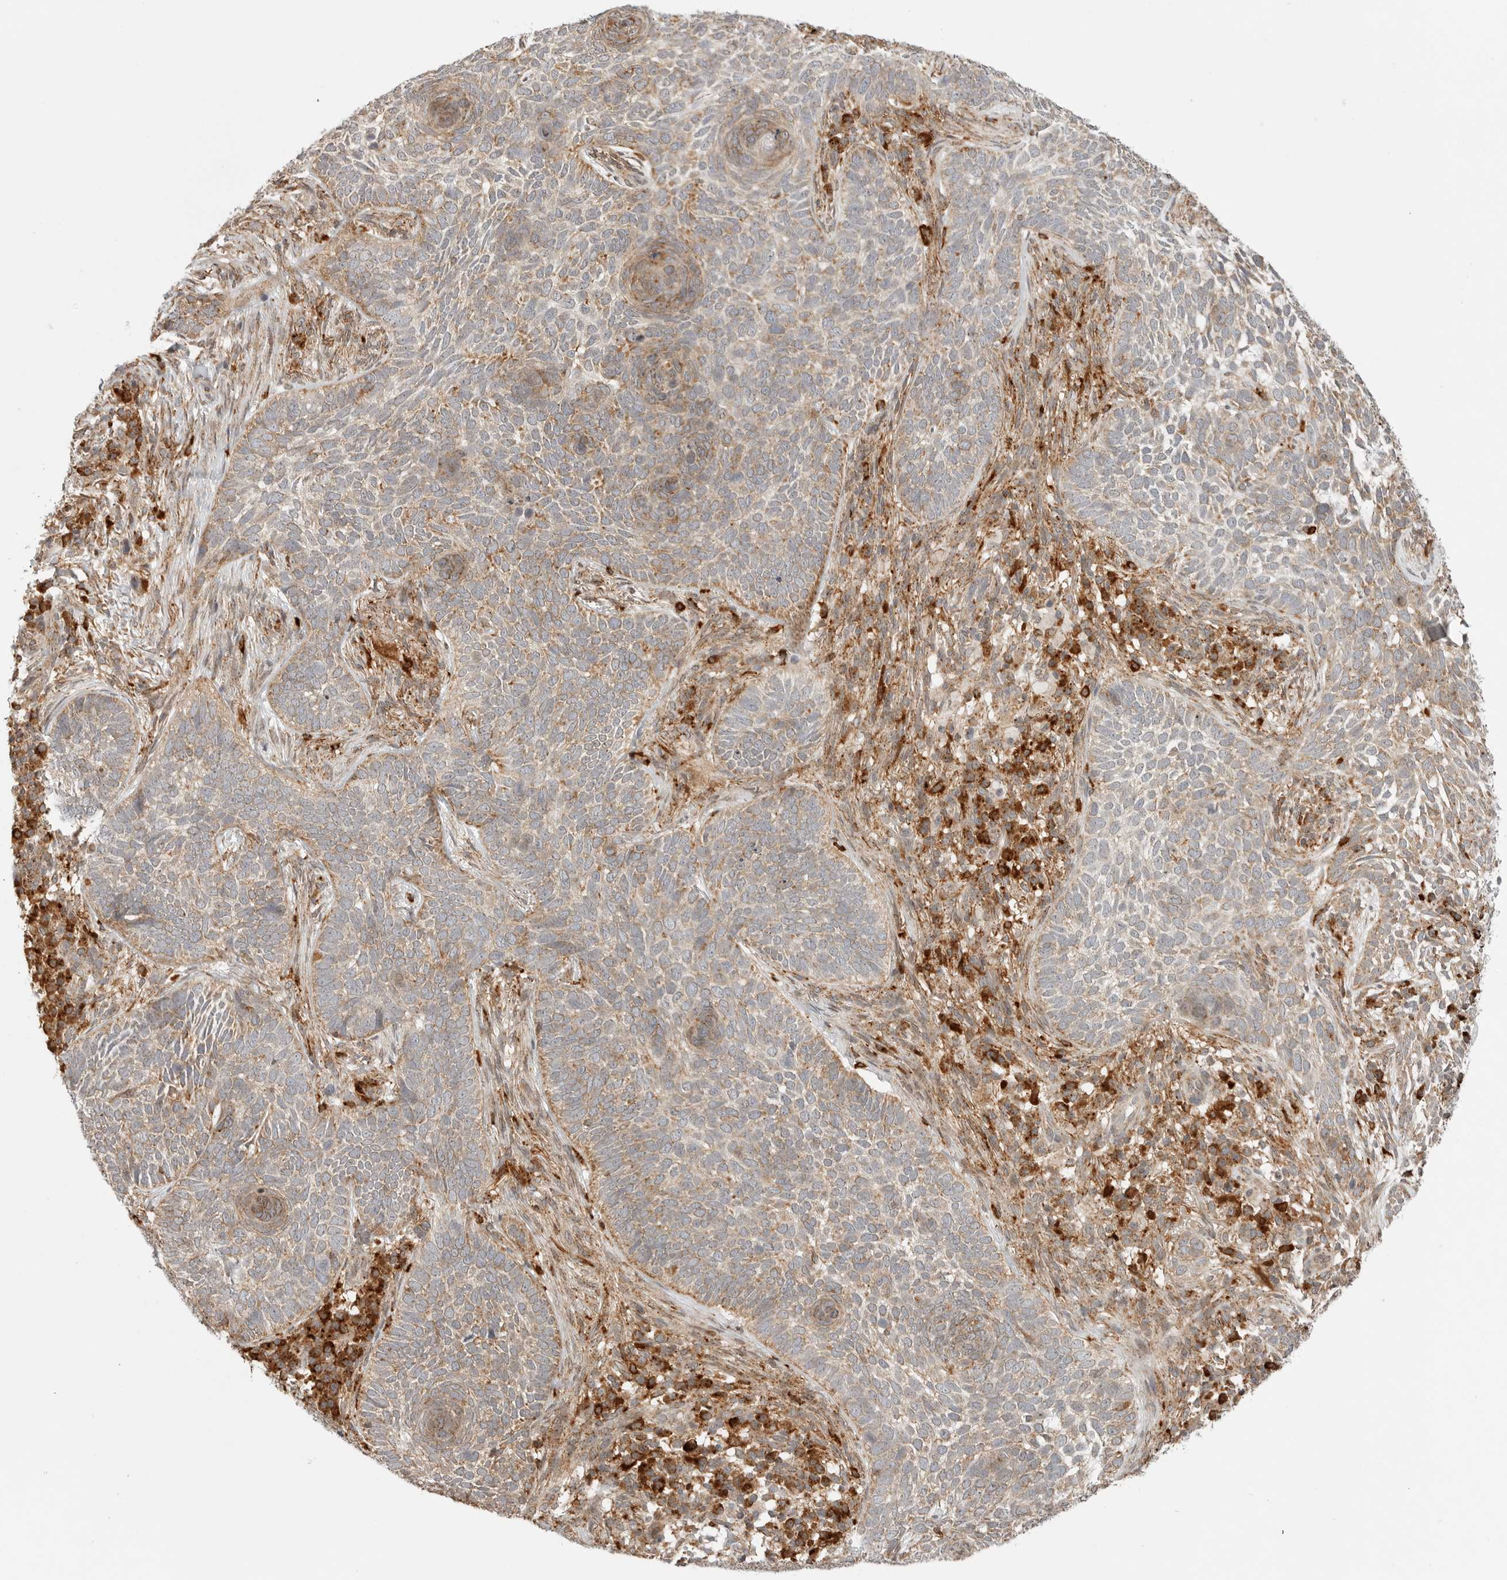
{"staining": {"intensity": "moderate", "quantity": ">75%", "location": "cytoplasmic/membranous"}, "tissue": "skin cancer", "cell_type": "Tumor cells", "image_type": "cancer", "snomed": [{"axis": "morphology", "description": "Basal cell carcinoma"}, {"axis": "topography", "description": "Skin"}], "caption": "Immunohistochemical staining of human skin cancer demonstrates medium levels of moderate cytoplasmic/membranous protein staining in approximately >75% of tumor cells.", "gene": "IDUA", "patient": {"sex": "female", "age": 64}}